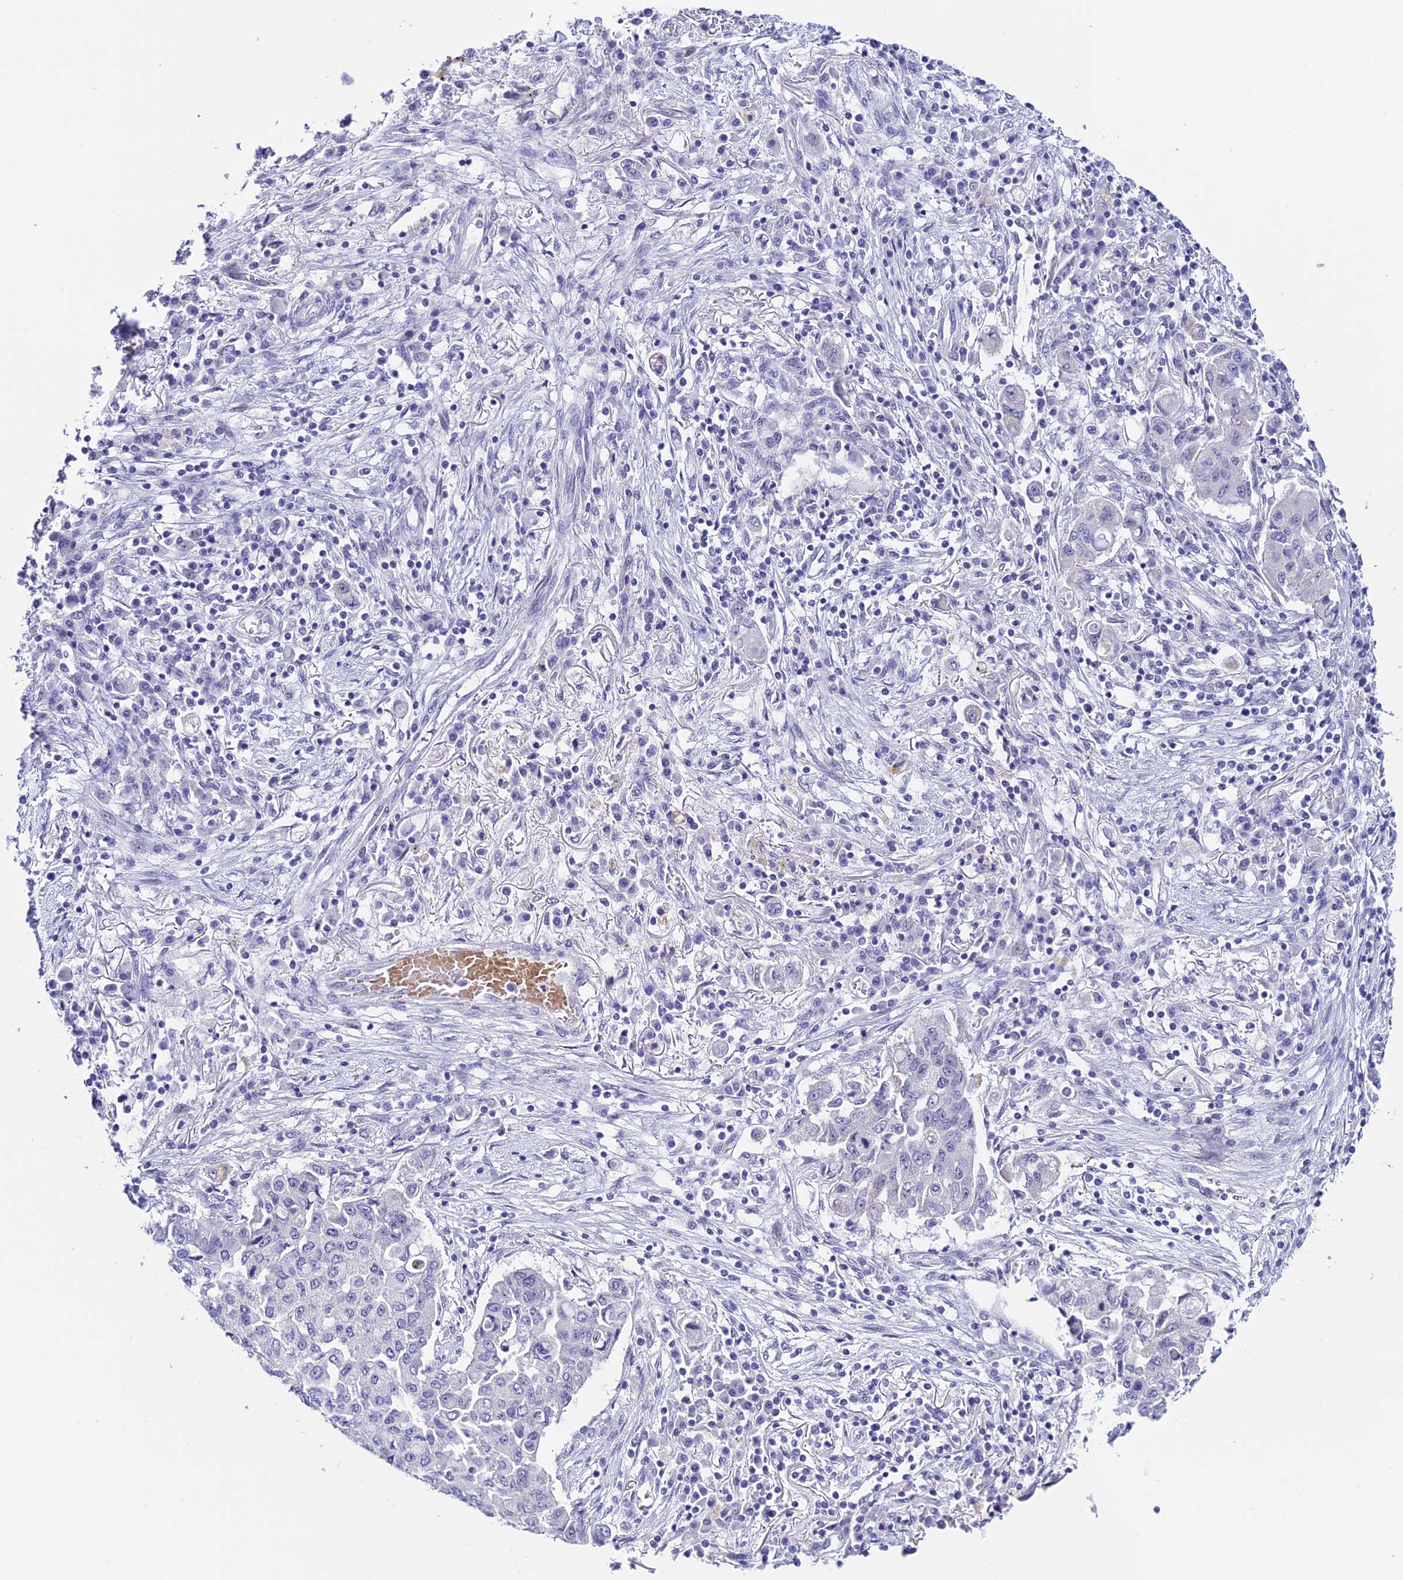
{"staining": {"intensity": "negative", "quantity": "none", "location": "none"}, "tissue": "lung cancer", "cell_type": "Tumor cells", "image_type": "cancer", "snomed": [{"axis": "morphology", "description": "Squamous cell carcinoma, NOS"}, {"axis": "topography", "description": "Lung"}], "caption": "Tumor cells show no significant protein expression in lung squamous cell carcinoma.", "gene": "RASGEF1B", "patient": {"sex": "male", "age": 74}}